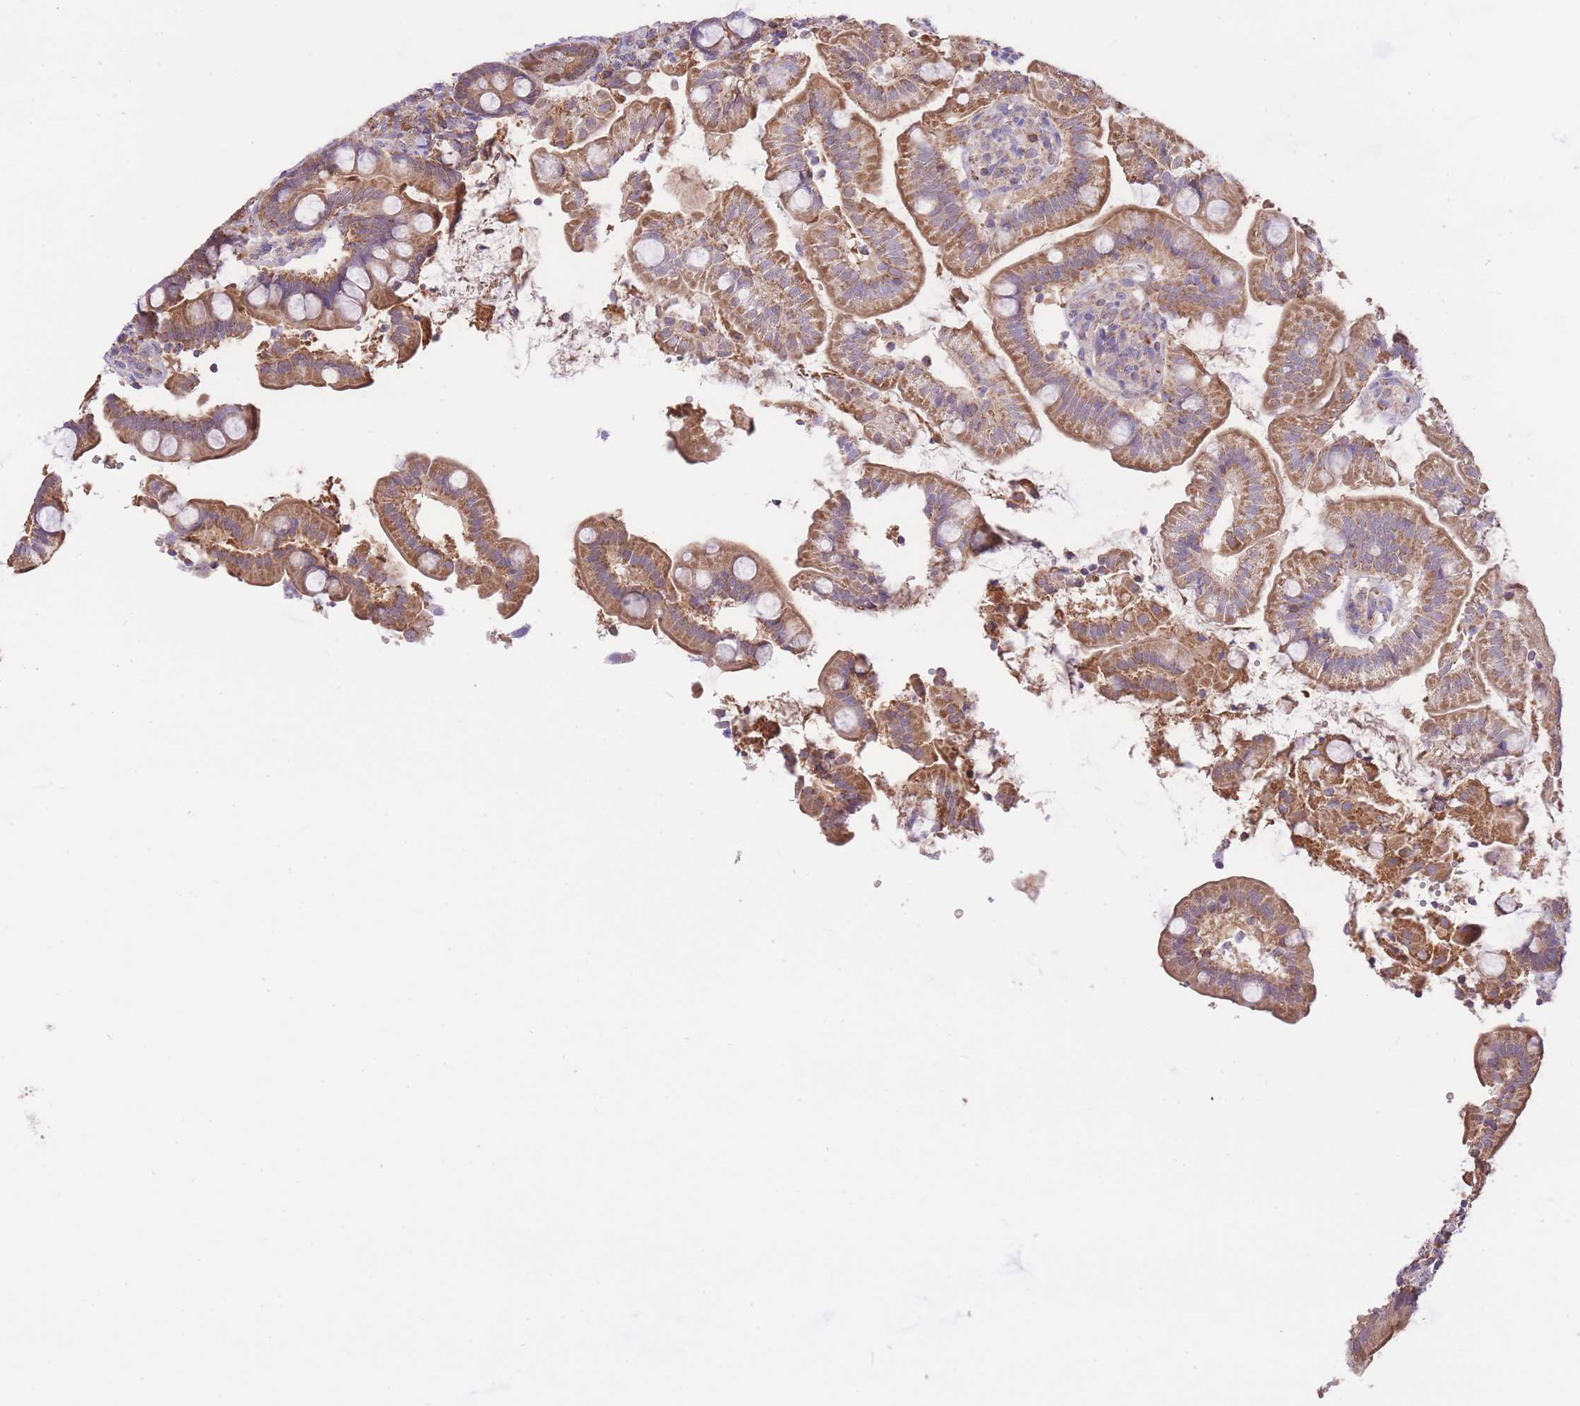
{"staining": {"intensity": "moderate", "quantity": ">75%", "location": "cytoplasmic/membranous"}, "tissue": "small intestine", "cell_type": "Glandular cells", "image_type": "normal", "snomed": [{"axis": "morphology", "description": "Normal tissue, NOS"}, {"axis": "topography", "description": "Small intestine"}], "caption": "Unremarkable small intestine reveals moderate cytoplasmic/membranous positivity in about >75% of glandular cells (Stains: DAB in brown, nuclei in blue, Microscopy: brightfield microscopy at high magnification)..", "gene": "PREP", "patient": {"sex": "female", "age": 64}}